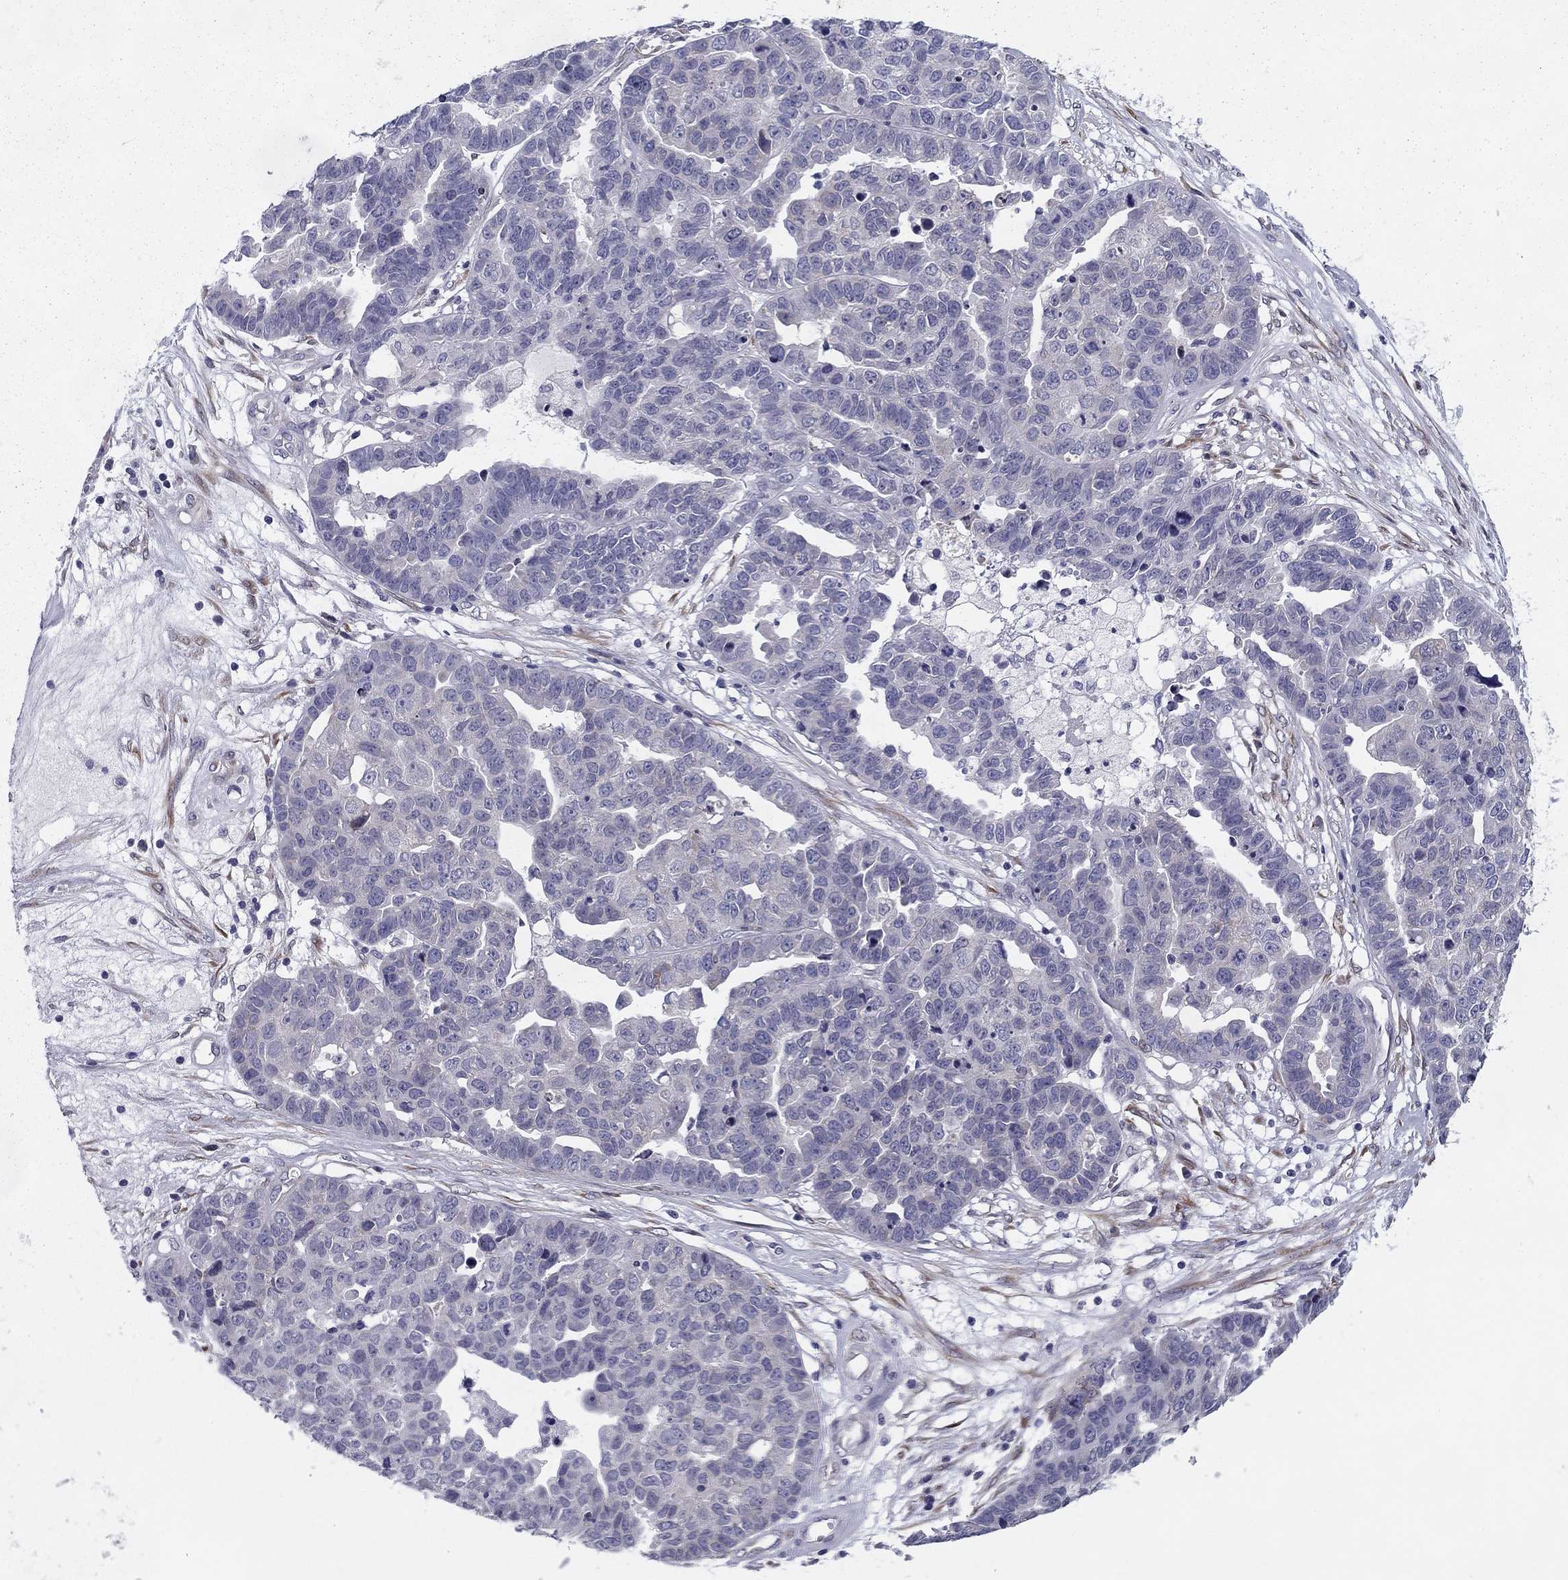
{"staining": {"intensity": "negative", "quantity": "none", "location": "none"}, "tissue": "ovarian cancer", "cell_type": "Tumor cells", "image_type": "cancer", "snomed": [{"axis": "morphology", "description": "Cystadenocarcinoma, serous, NOS"}, {"axis": "topography", "description": "Ovary"}], "caption": "Immunohistochemistry image of neoplastic tissue: ovarian cancer (serous cystadenocarcinoma) stained with DAB demonstrates no significant protein expression in tumor cells. Brightfield microscopy of immunohistochemistry stained with DAB (3,3'-diaminobenzidine) (brown) and hematoxylin (blue), captured at high magnification.", "gene": "TMED3", "patient": {"sex": "female", "age": 87}}